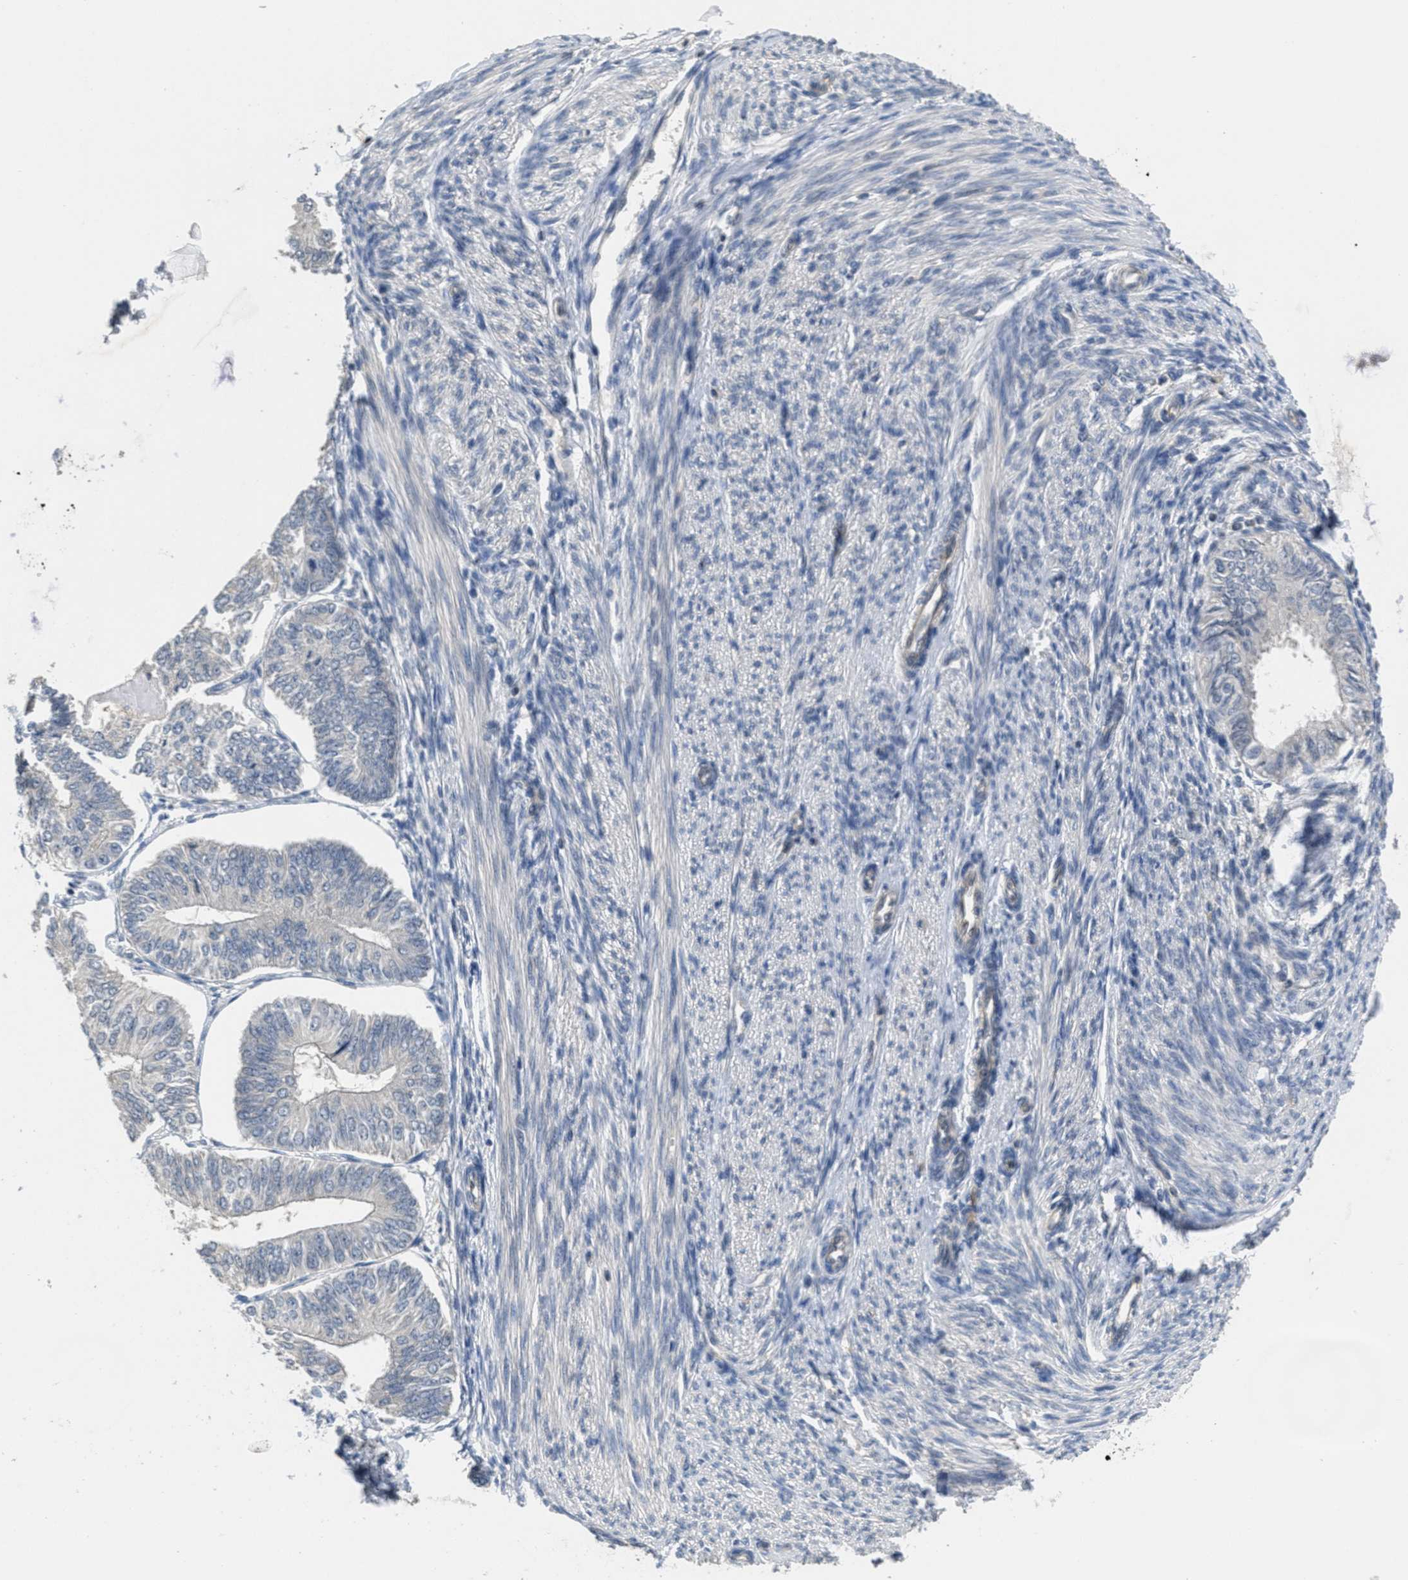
{"staining": {"intensity": "negative", "quantity": "none", "location": "none"}, "tissue": "endometrial cancer", "cell_type": "Tumor cells", "image_type": "cancer", "snomed": [{"axis": "morphology", "description": "Adenocarcinoma, NOS"}, {"axis": "topography", "description": "Endometrium"}], "caption": "IHC photomicrograph of neoplastic tissue: endometrial cancer (adenocarcinoma) stained with DAB shows no significant protein expression in tumor cells.", "gene": "ANGPT1", "patient": {"sex": "female", "age": 58}}